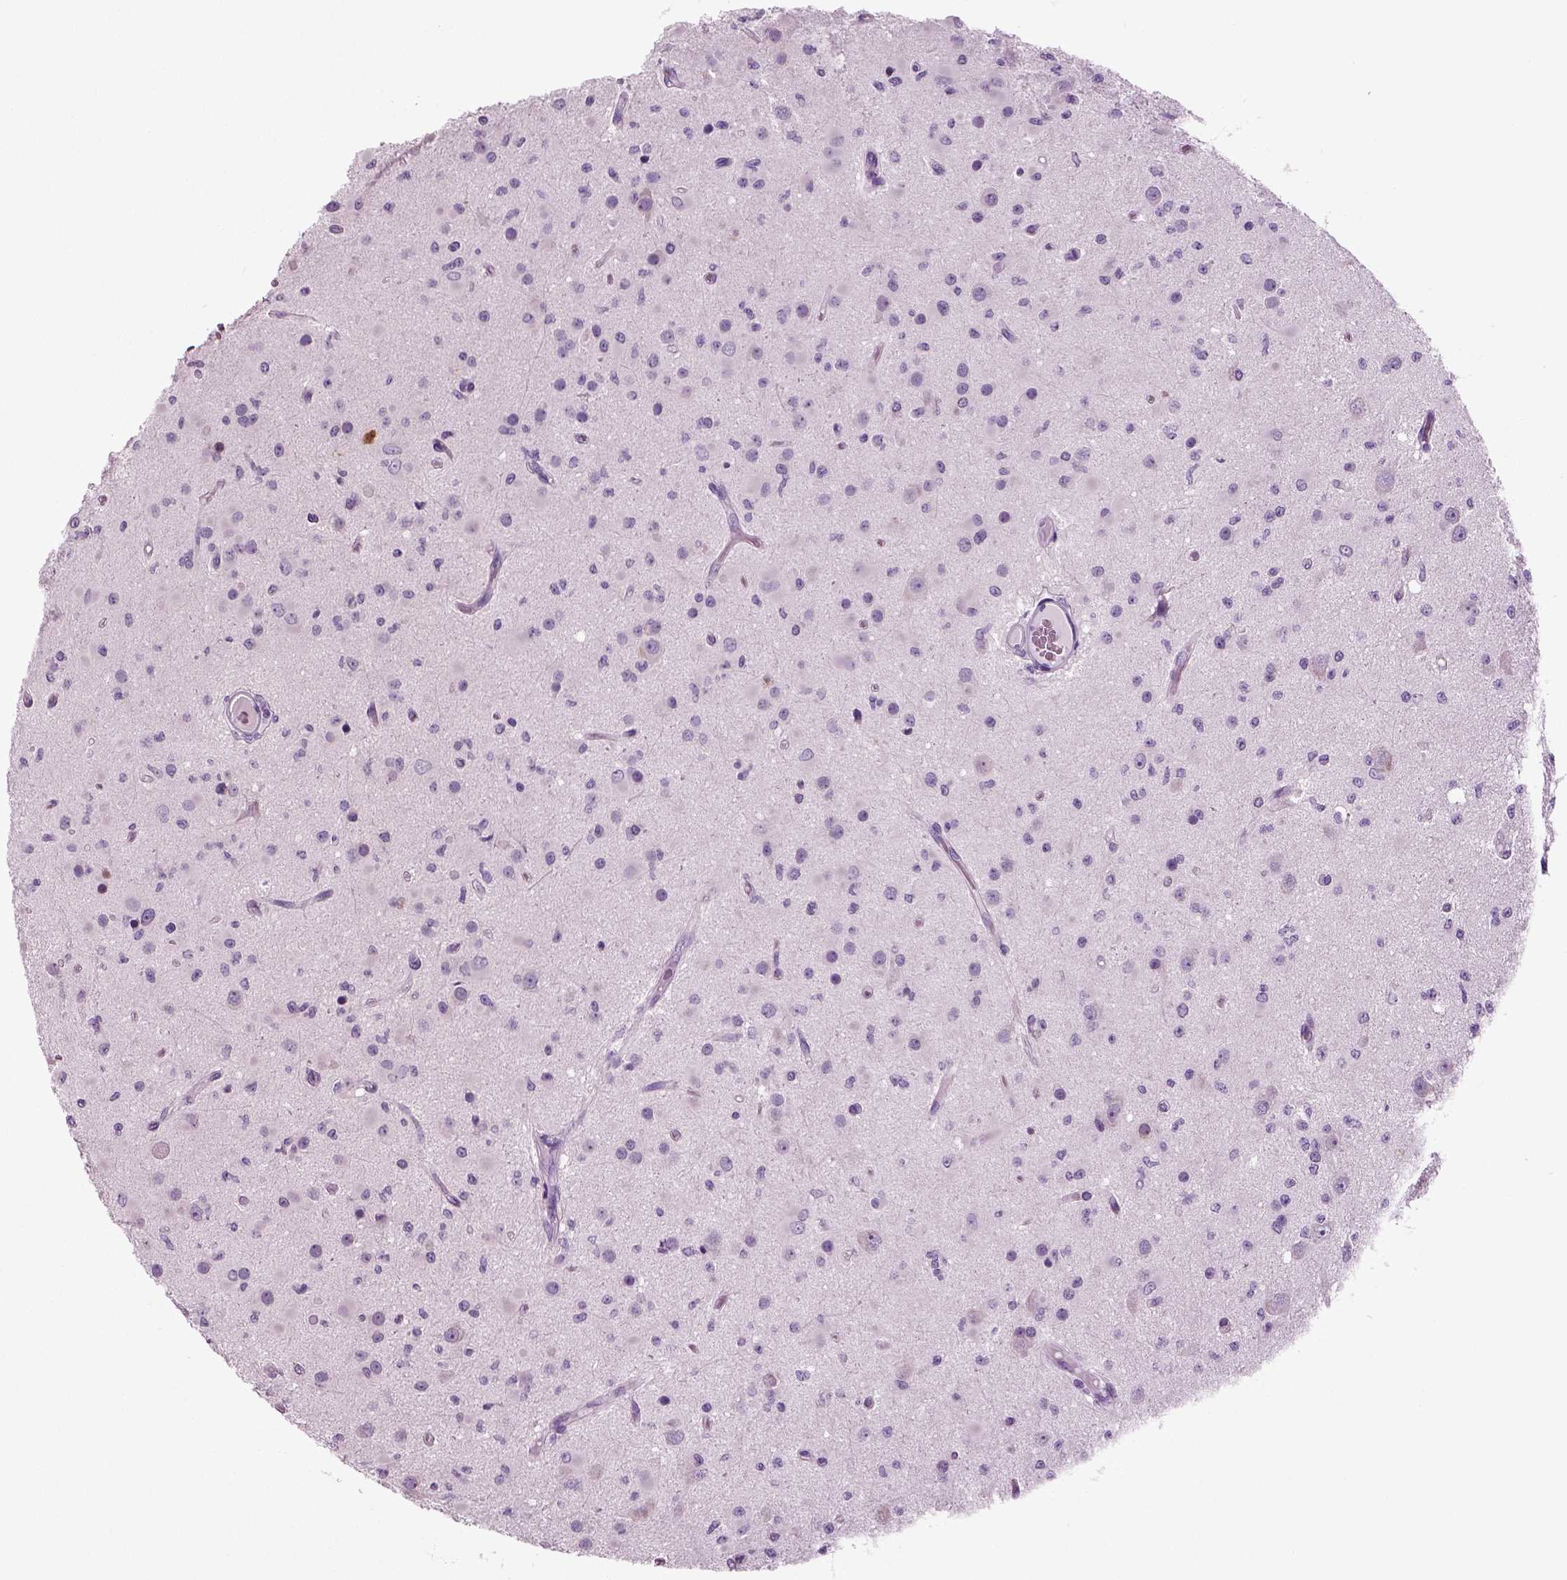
{"staining": {"intensity": "negative", "quantity": "none", "location": "none"}, "tissue": "glioma", "cell_type": "Tumor cells", "image_type": "cancer", "snomed": [{"axis": "morphology", "description": "Glioma, malignant, Low grade"}, {"axis": "topography", "description": "Brain"}], "caption": "This is an immunohistochemistry (IHC) histopathology image of human malignant glioma (low-grade). There is no staining in tumor cells.", "gene": "CRABP1", "patient": {"sex": "female", "age": 45}}